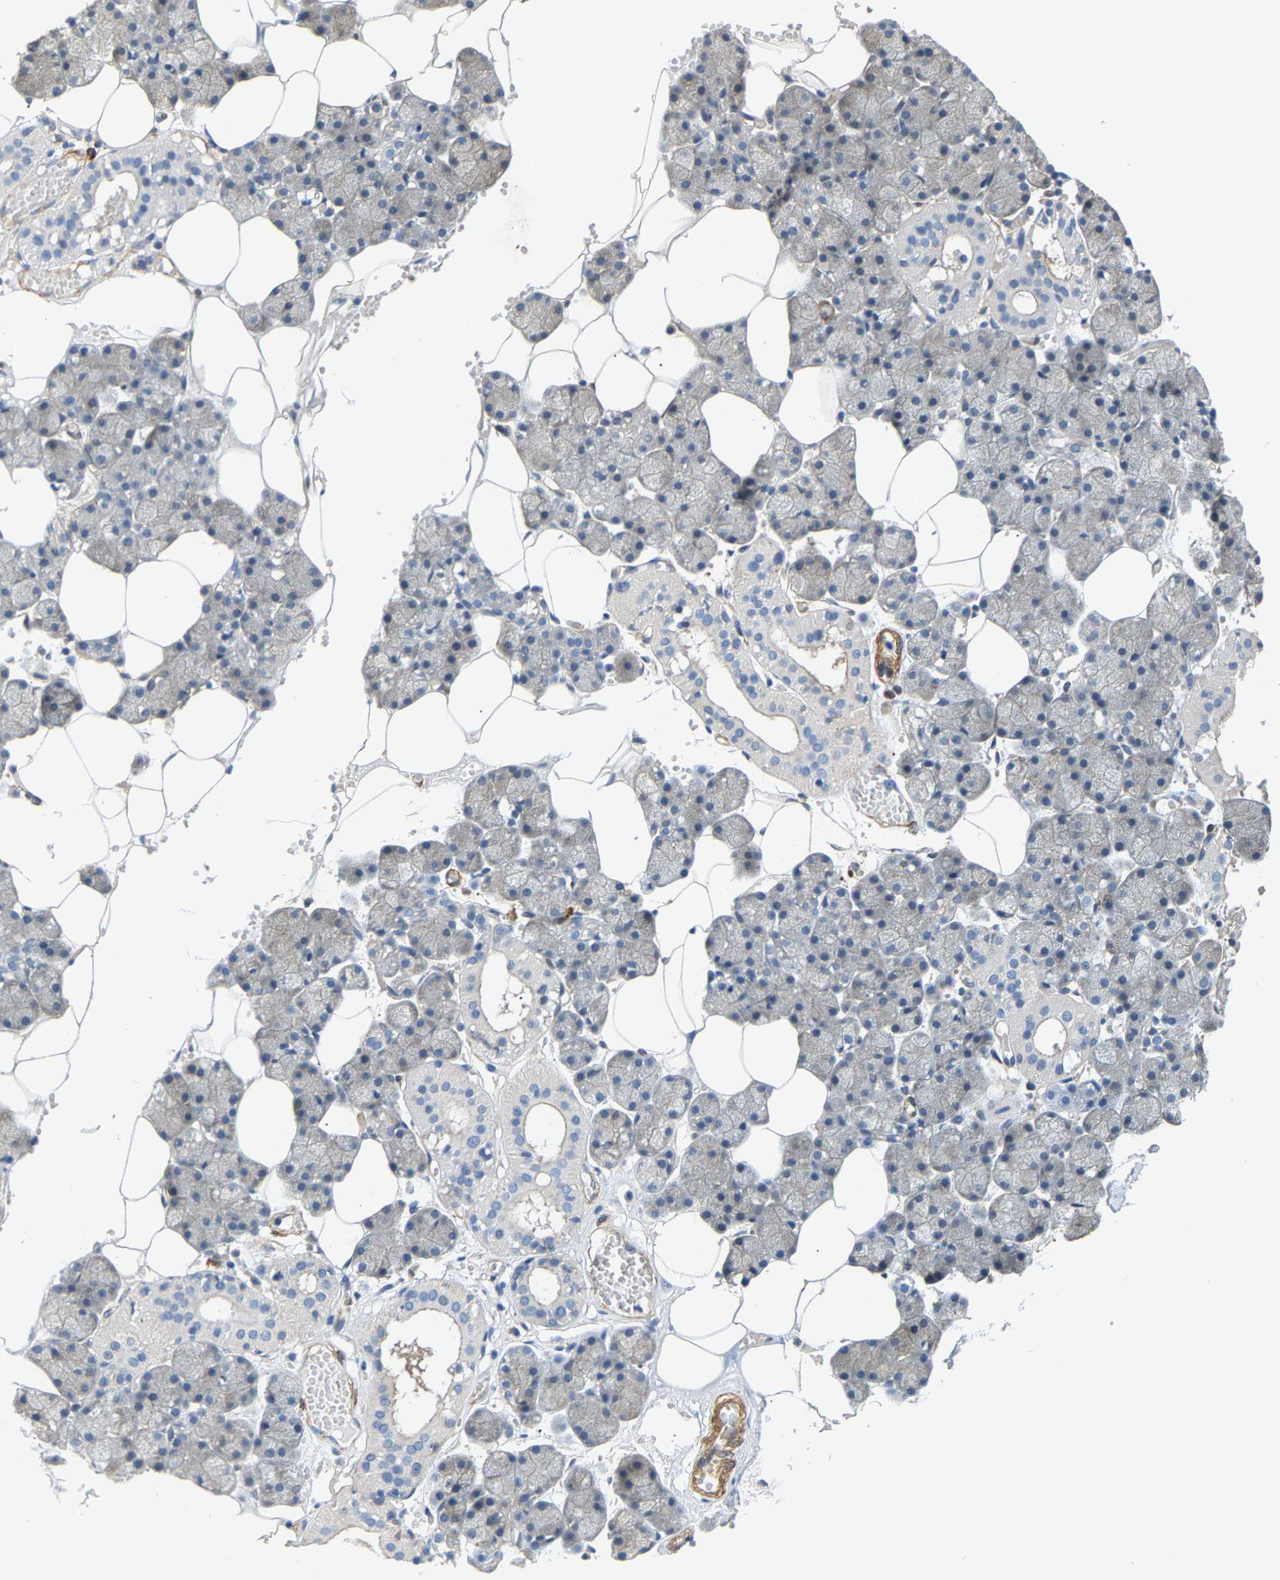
{"staining": {"intensity": "moderate", "quantity": "<25%", "location": "cytoplasmic/membranous"}, "tissue": "salivary gland", "cell_type": "Glandular cells", "image_type": "normal", "snomed": [{"axis": "morphology", "description": "Normal tissue, NOS"}, {"axis": "topography", "description": "Salivary gland"}], "caption": "Normal salivary gland exhibits moderate cytoplasmic/membranous staining in about <25% of glandular cells, visualized by immunohistochemistry.", "gene": "PAWR", "patient": {"sex": "male", "age": 62}}